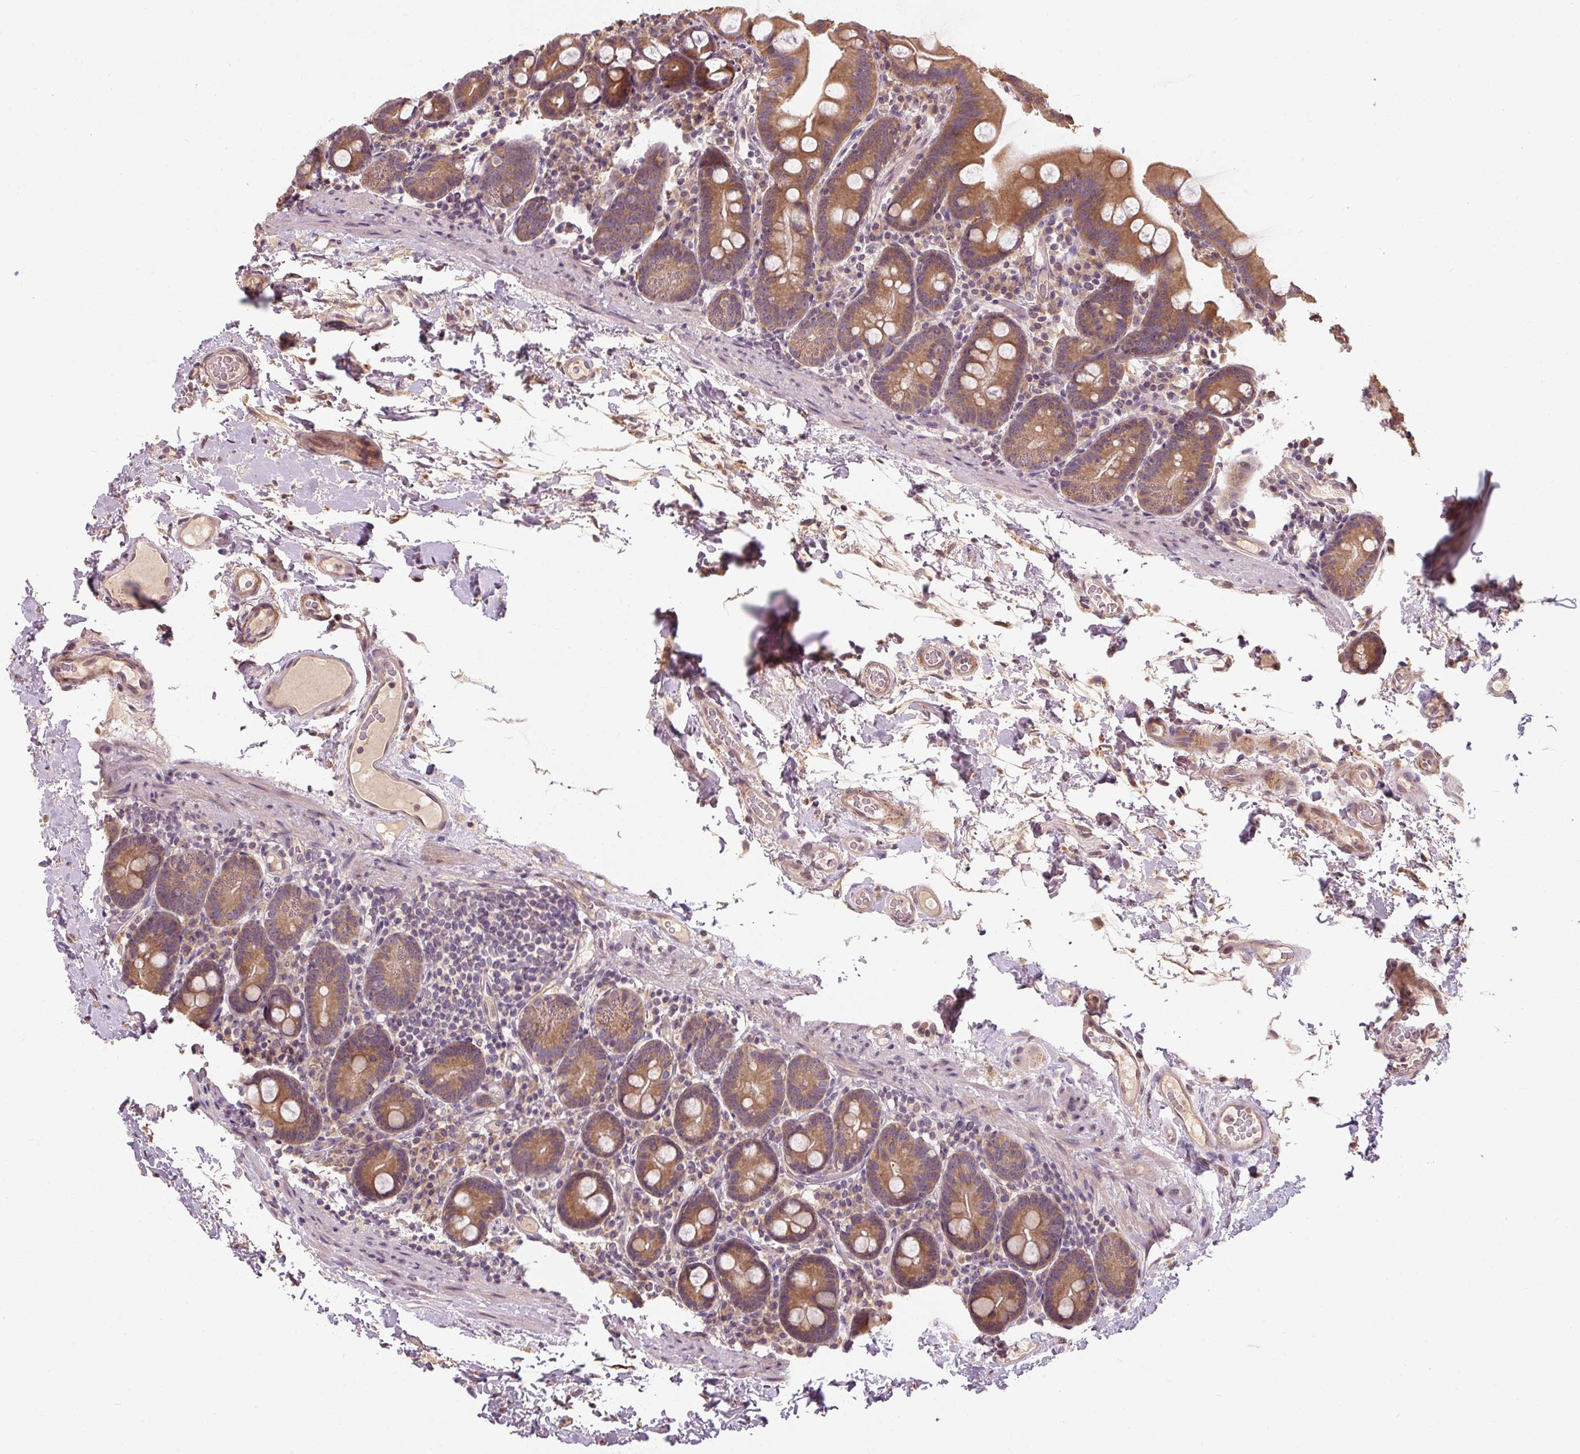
{"staining": {"intensity": "moderate", "quantity": ">75%", "location": "cytoplasmic/membranous"}, "tissue": "small intestine", "cell_type": "Glandular cells", "image_type": "normal", "snomed": [{"axis": "morphology", "description": "Normal tissue, NOS"}, {"axis": "topography", "description": "Small intestine"}], "caption": "IHC (DAB) staining of normal human small intestine reveals moderate cytoplasmic/membranous protein positivity in approximately >75% of glandular cells.", "gene": "CFAP65", "patient": {"sex": "female", "age": 68}}